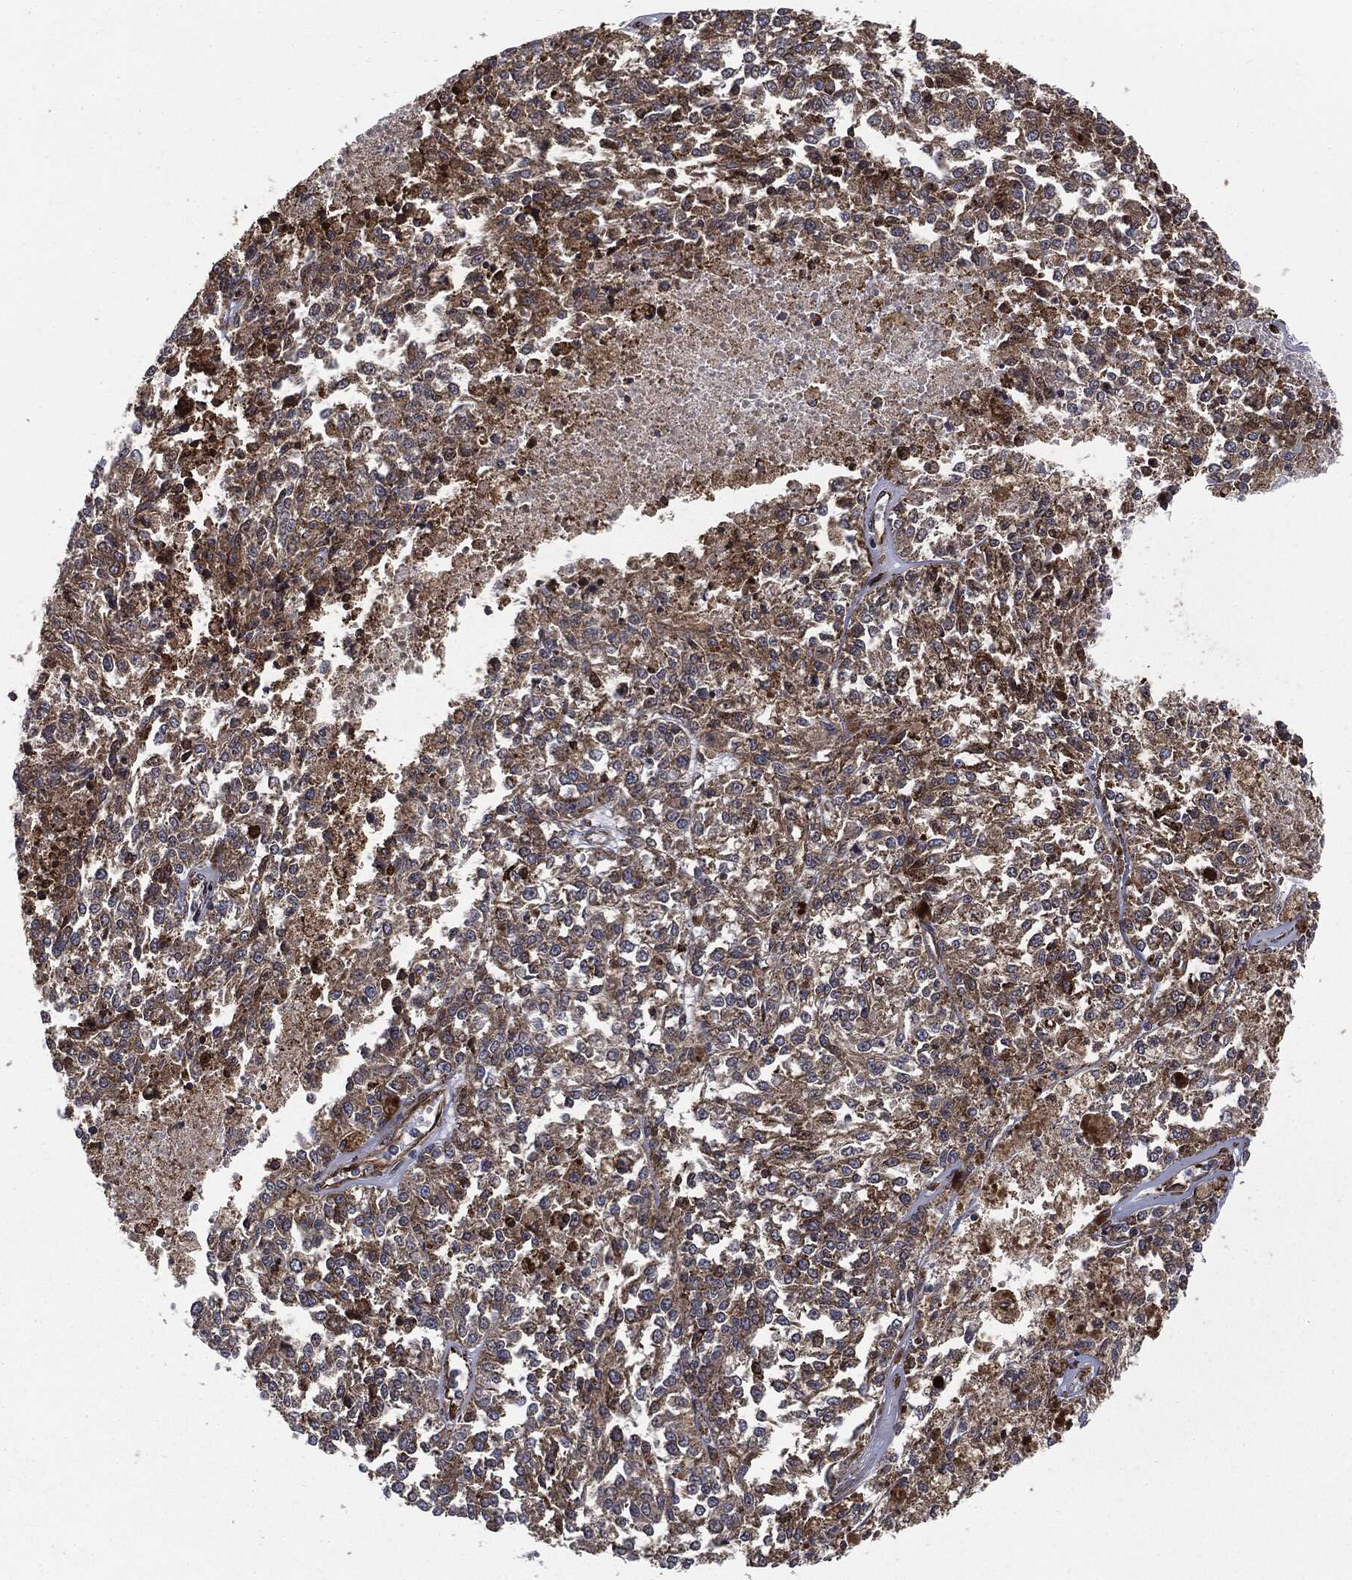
{"staining": {"intensity": "strong", "quantity": "25%-75%", "location": "cytoplasmic/membranous"}, "tissue": "melanoma", "cell_type": "Tumor cells", "image_type": "cancer", "snomed": [{"axis": "morphology", "description": "Malignant melanoma, Metastatic site"}, {"axis": "topography", "description": "Lymph node"}], "caption": "Strong cytoplasmic/membranous expression for a protein is present in about 25%-75% of tumor cells of malignant melanoma (metastatic site) using immunohistochemistry.", "gene": "CYLD", "patient": {"sex": "female", "age": 64}}